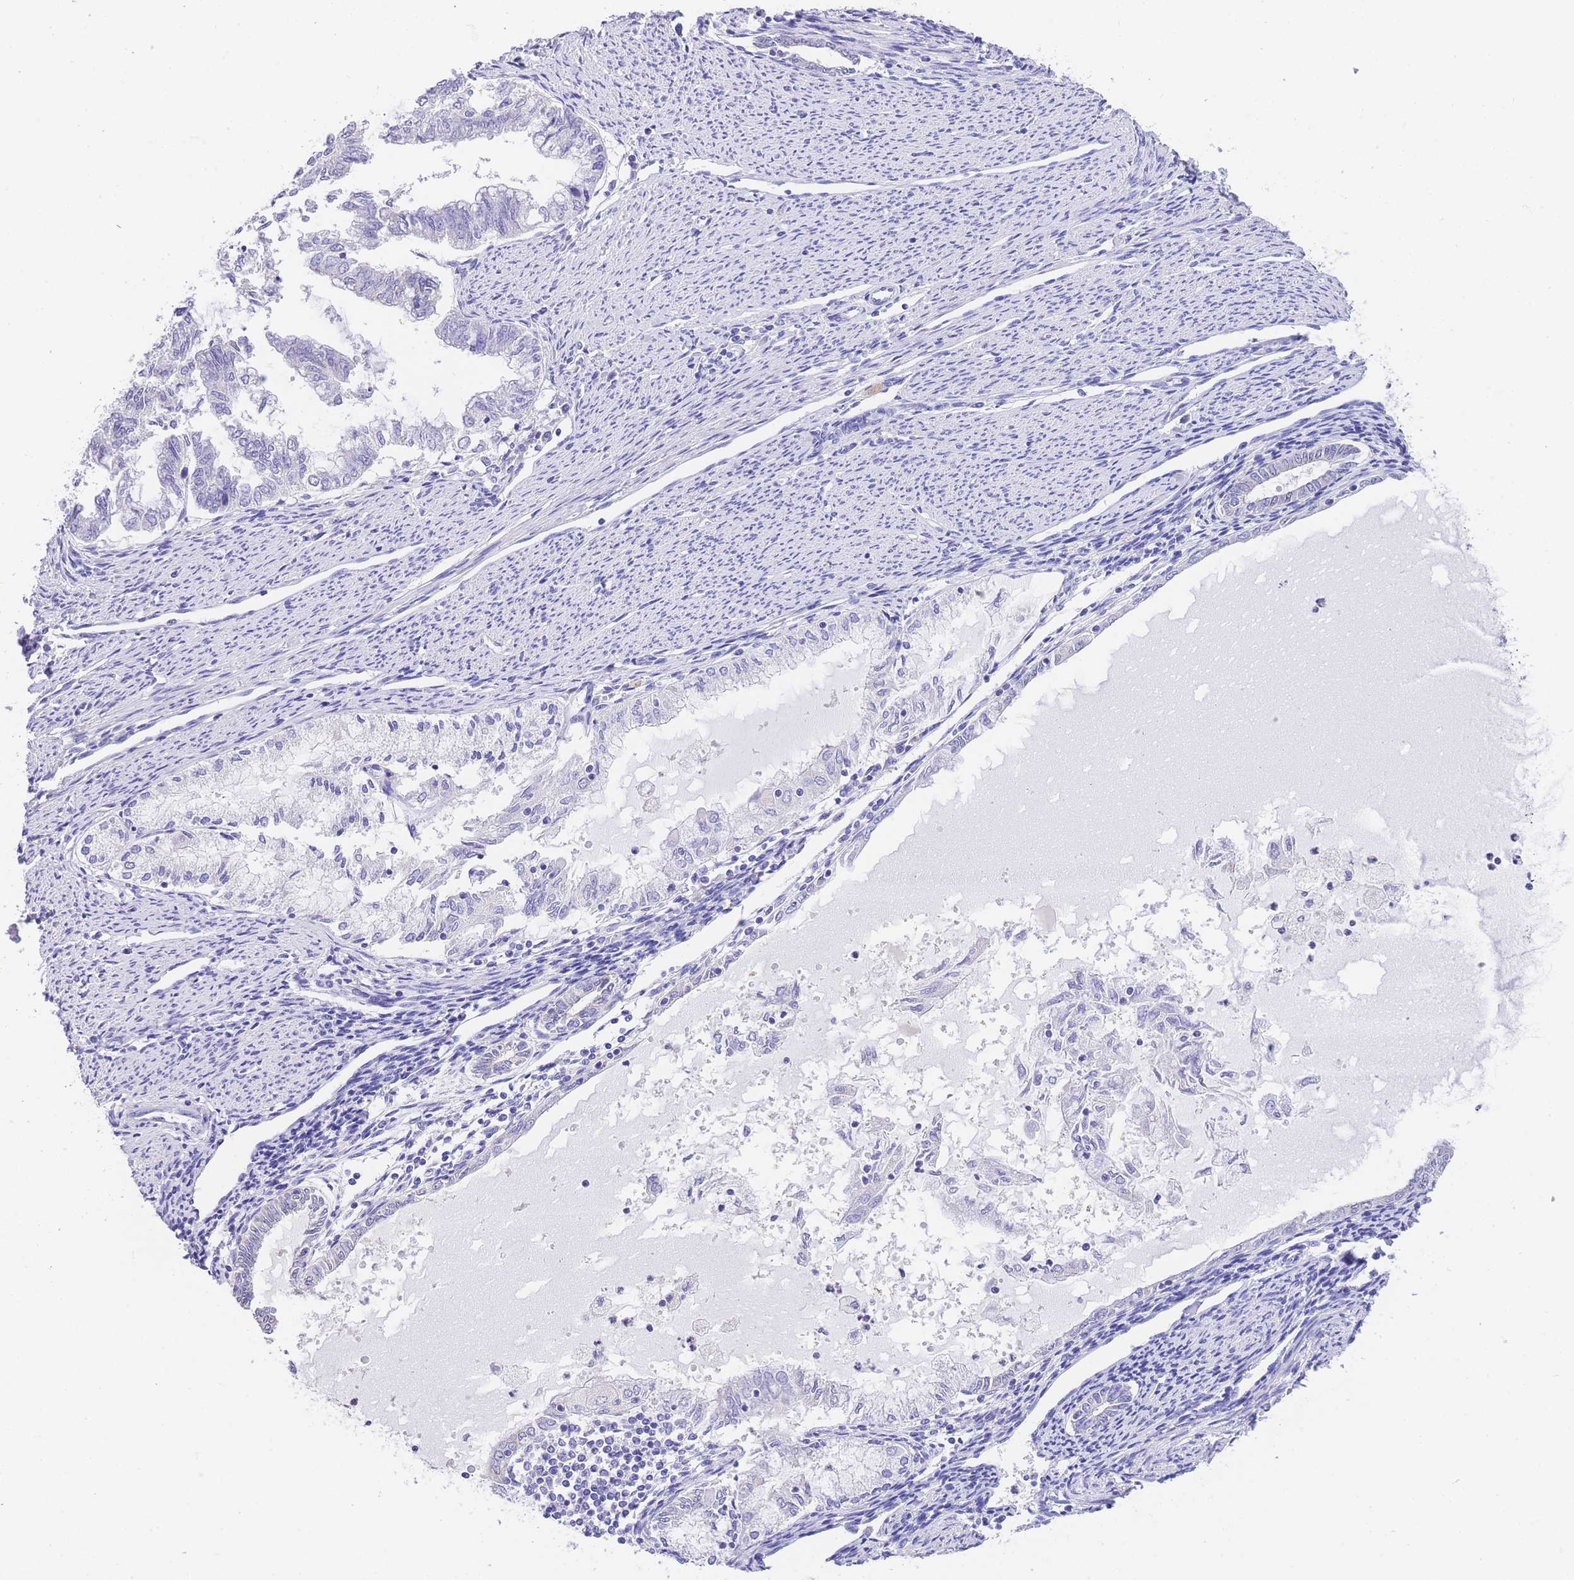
{"staining": {"intensity": "negative", "quantity": "none", "location": "none"}, "tissue": "endometrial cancer", "cell_type": "Tumor cells", "image_type": "cancer", "snomed": [{"axis": "morphology", "description": "Adenocarcinoma, NOS"}, {"axis": "topography", "description": "Endometrium"}], "caption": "Immunohistochemistry image of endometrial adenocarcinoma stained for a protein (brown), which displays no positivity in tumor cells.", "gene": "EPN2", "patient": {"sex": "female", "age": 79}}